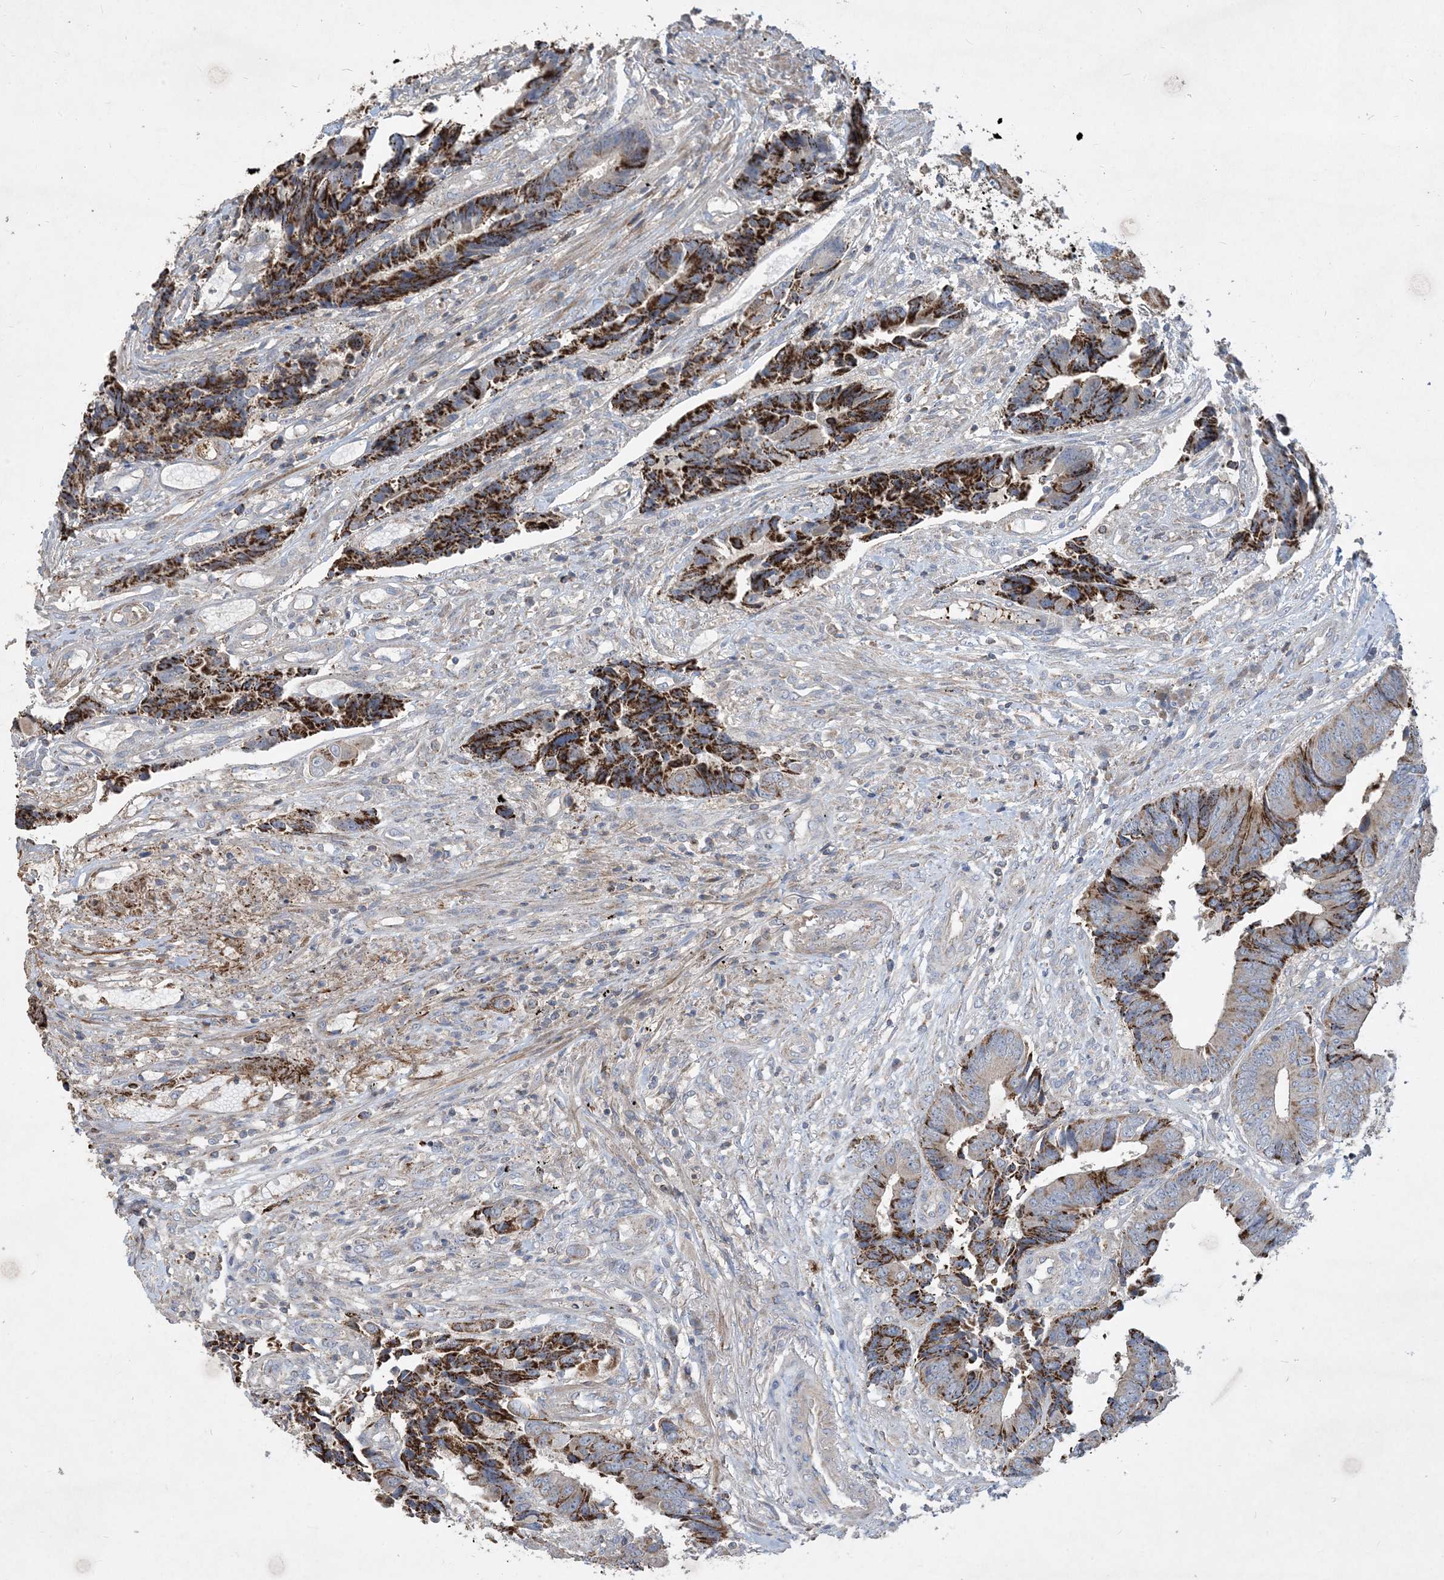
{"staining": {"intensity": "strong", "quantity": ">75%", "location": "cytoplasmic/membranous"}, "tissue": "colorectal cancer", "cell_type": "Tumor cells", "image_type": "cancer", "snomed": [{"axis": "morphology", "description": "Adenocarcinoma, NOS"}, {"axis": "topography", "description": "Rectum"}], "caption": "This is an image of immunohistochemistry (IHC) staining of colorectal cancer, which shows strong expression in the cytoplasmic/membranous of tumor cells.", "gene": "ECHDC1", "patient": {"sex": "male", "age": 84}}